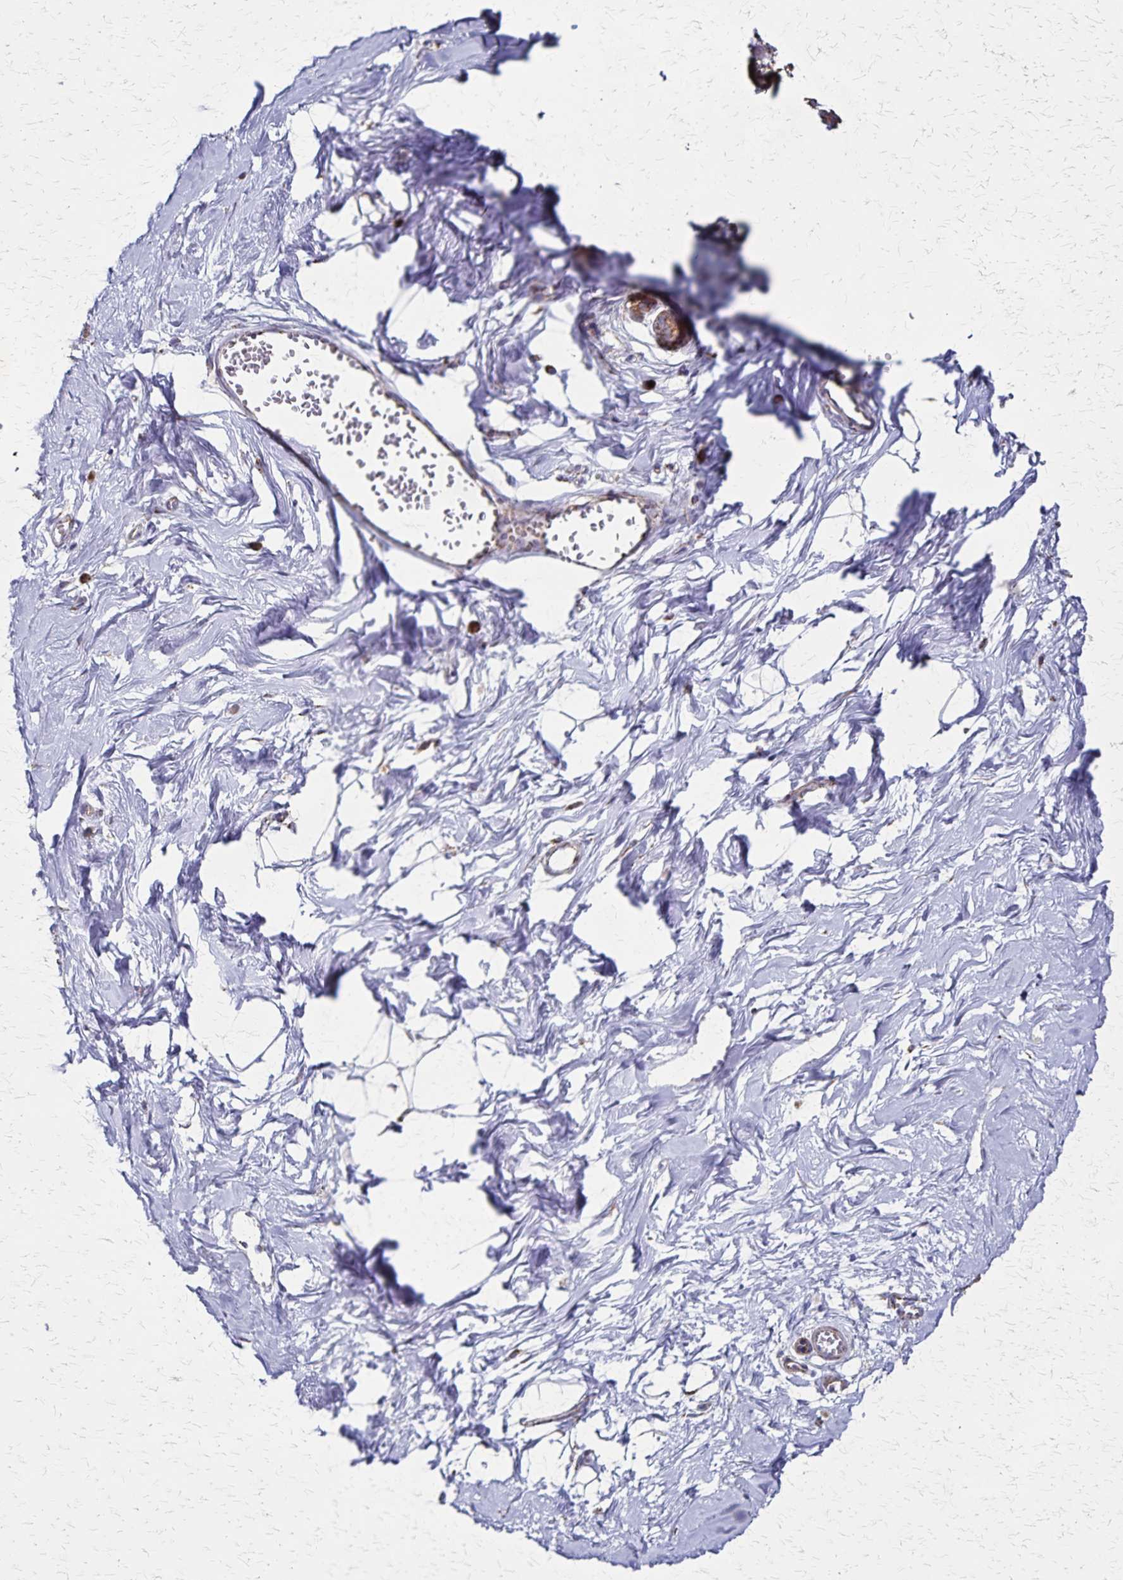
{"staining": {"intensity": "negative", "quantity": "none", "location": "none"}, "tissue": "breast", "cell_type": "Adipocytes", "image_type": "normal", "snomed": [{"axis": "morphology", "description": "Normal tissue, NOS"}, {"axis": "topography", "description": "Breast"}], "caption": "An immunohistochemistry histopathology image of normal breast is shown. There is no staining in adipocytes of breast.", "gene": "NFS1", "patient": {"sex": "female", "age": 45}}